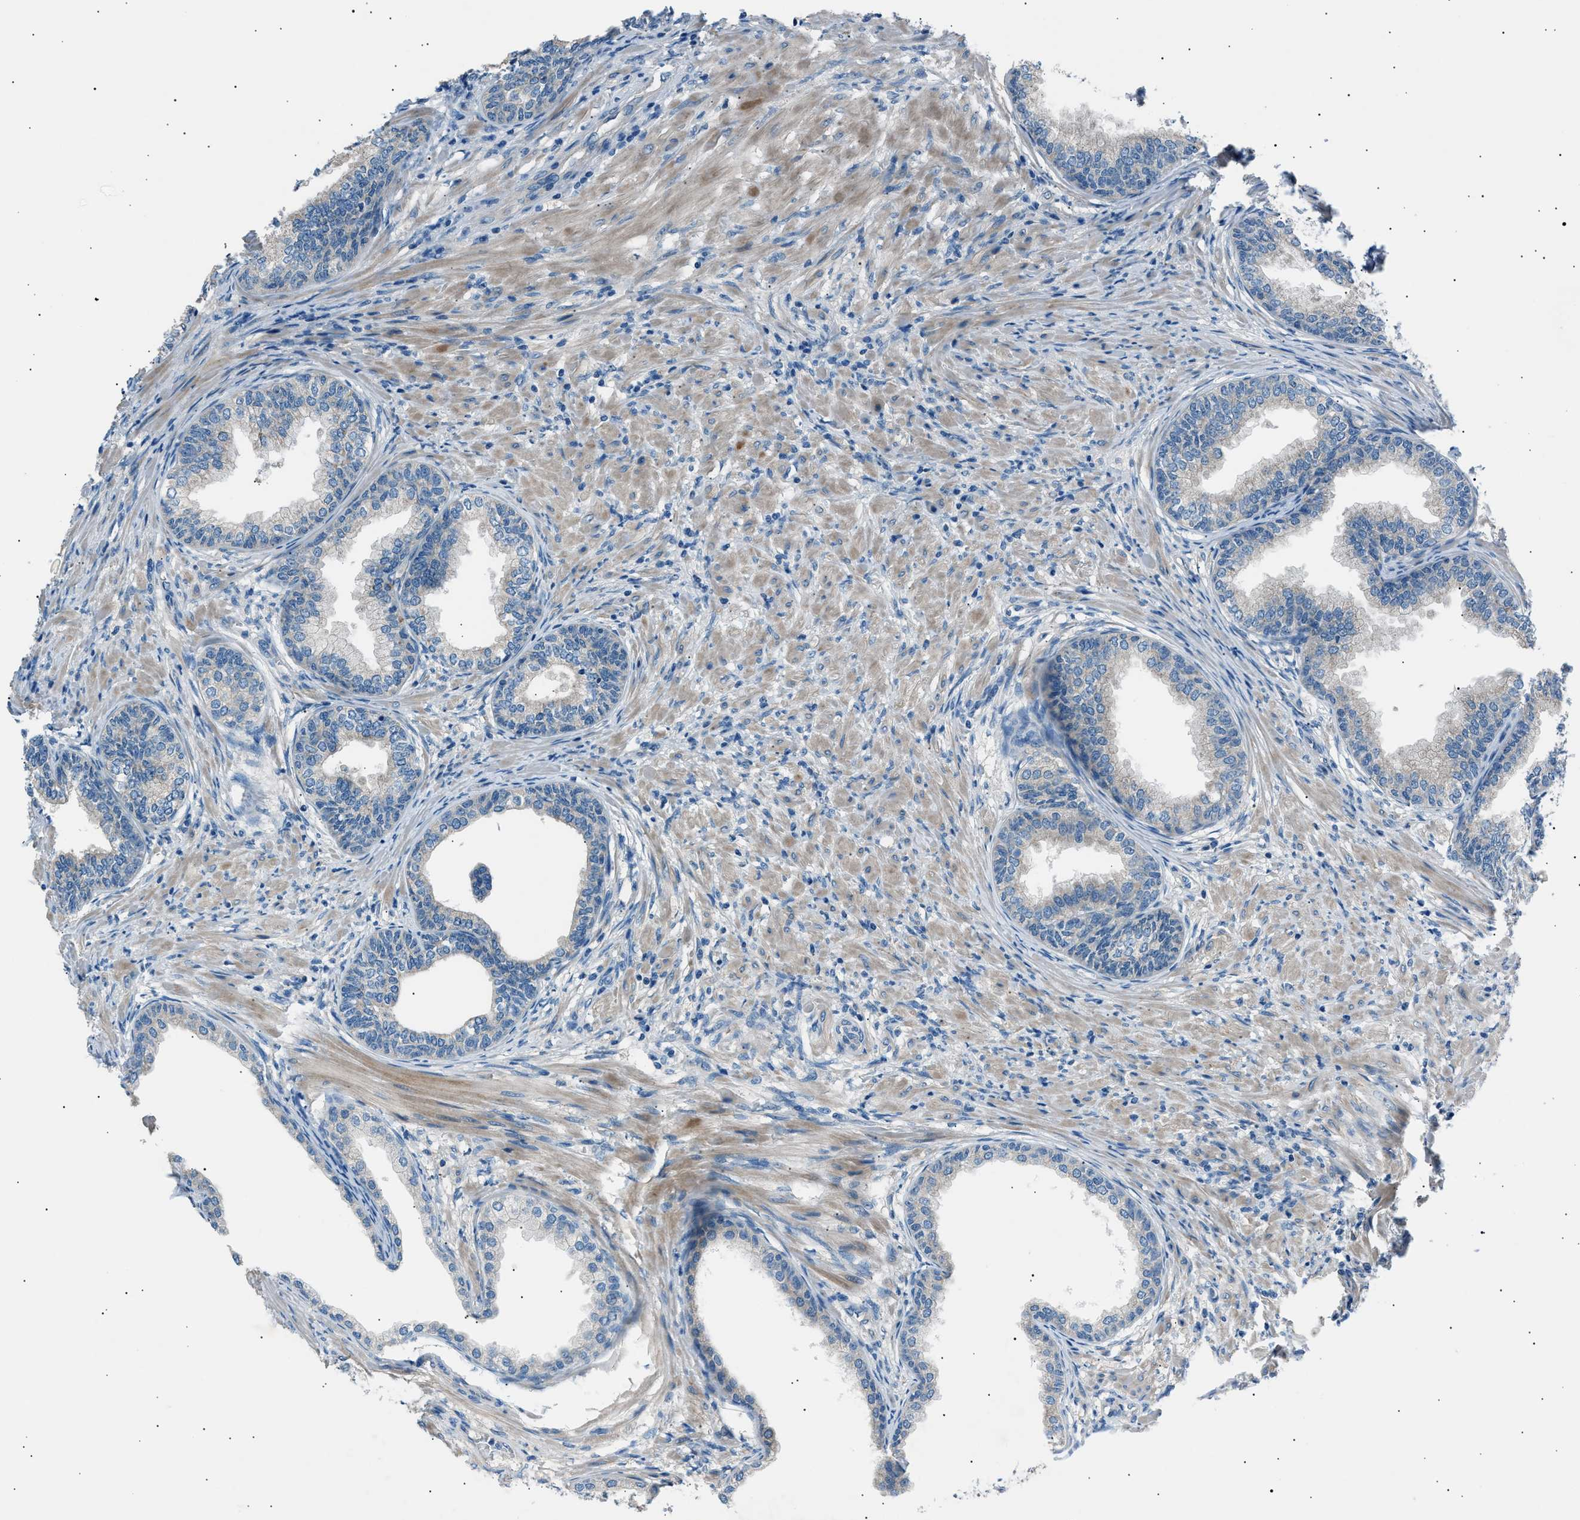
{"staining": {"intensity": "negative", "quantity": "none", "location": "none"}, "tissue": "prostate", "cell_type": "Glandular cells", "image_type": "normal", "snomed": [{"axis": "morphology", "description": "Normal tissue, NOS"}, {"axis": "topography", "description": "Prostate"}], "caption": "Micrograph shows no protein expression in glandular cells of unremarkable prostate. (DAB IHC, high magnification).", "gene": "LRRC37B", "patient": {"sex": "male", "age": 76}}